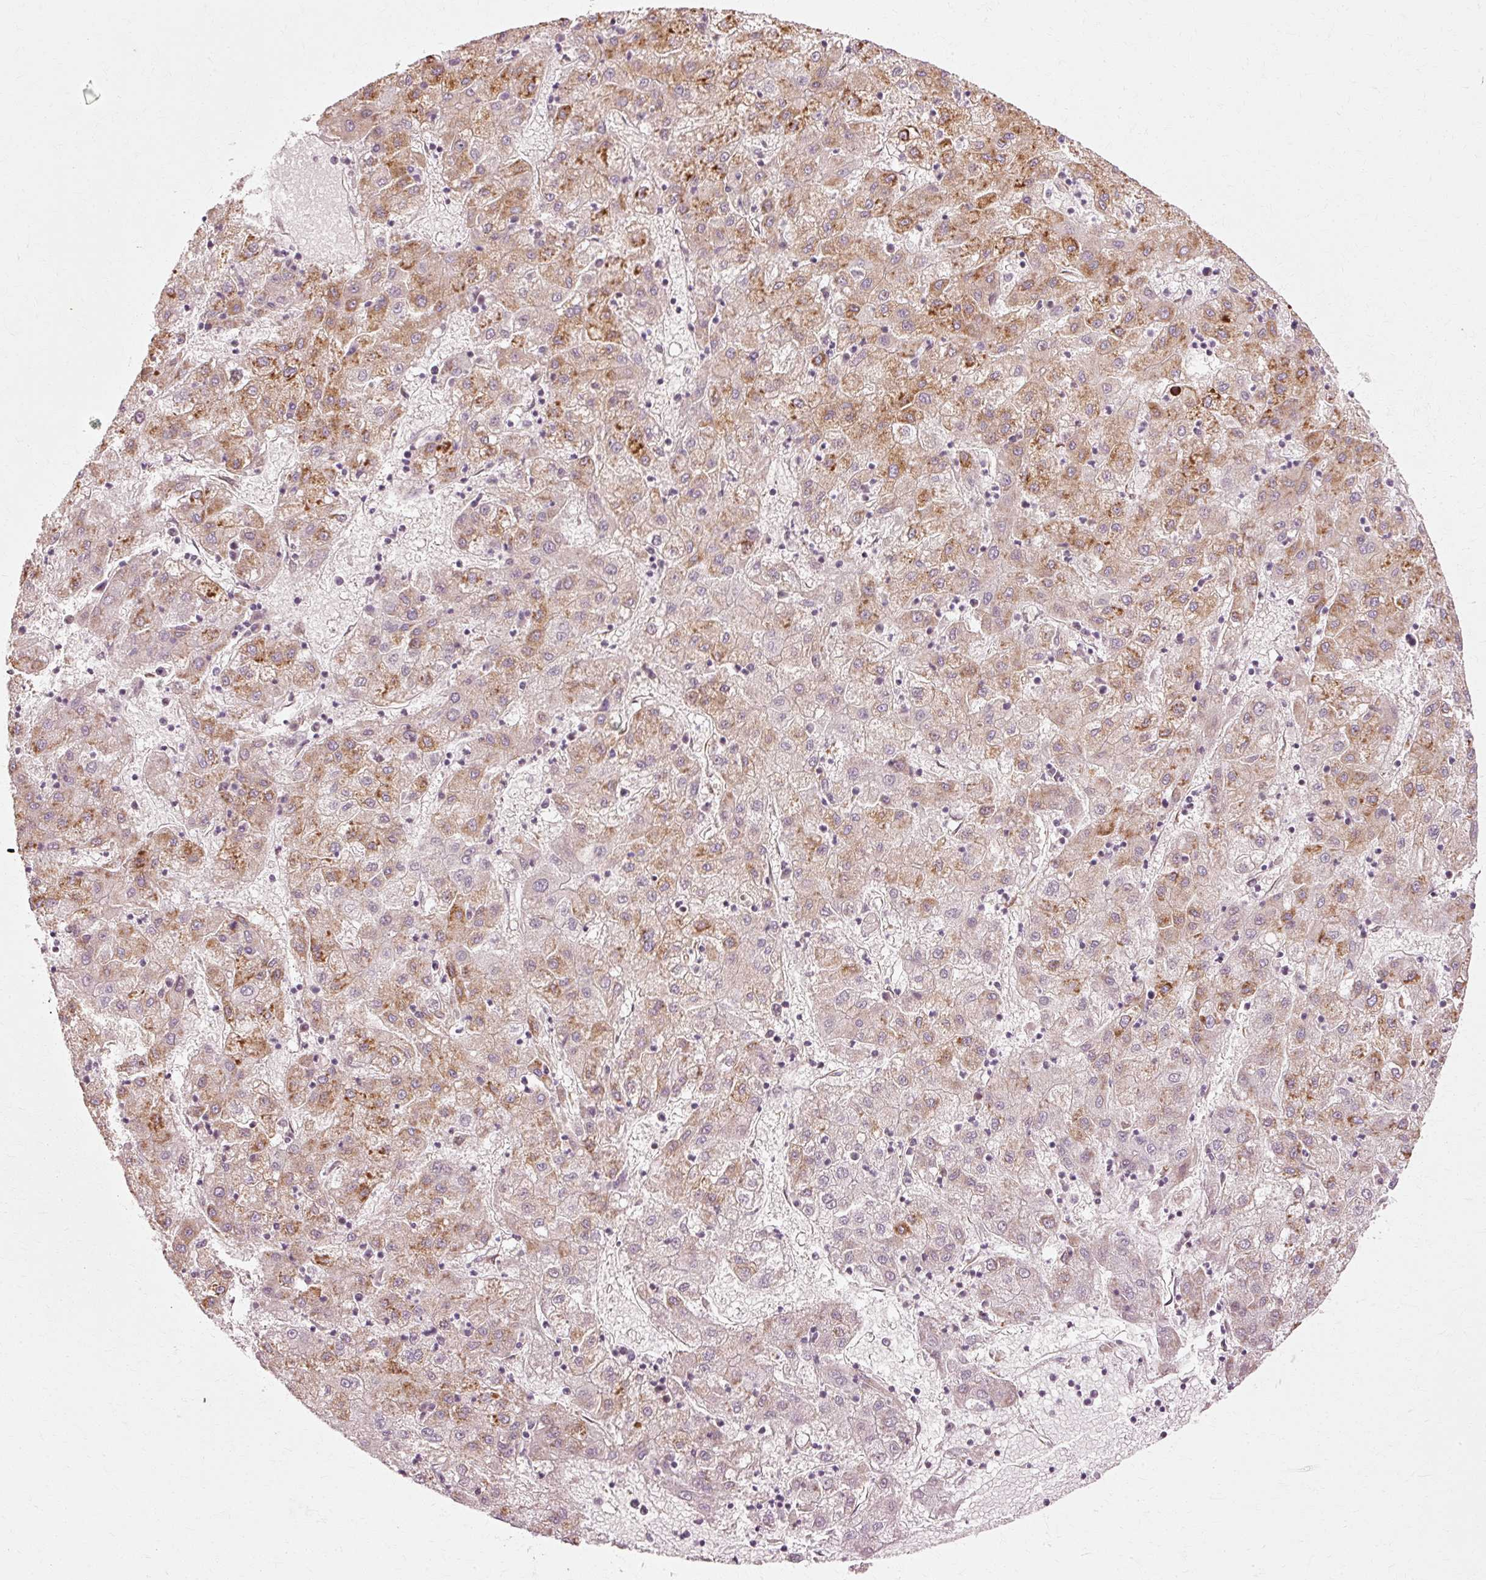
{"staining": {"intensity": "moderate", "quantity": "25%-75%", "location": "cytoplasmic/membranous"}, "tissue": "liver cancer", "cell_type": "Tumor cells", "image_type": "cancer", "snomed": [{"axis": "morphology", "description": "Carcinoma, Hepatocellular, NOS"}, {"axis": "topography", "description": "Liver"}], "caption": "Human liver cancer stained for a protein (brown) demonstrates moderate cytoplasmic/membranous positive expression in about 25%-75% of tumor cells.", "gene": "RGPD5", "patient": {"sex": "male", "age": 72}}